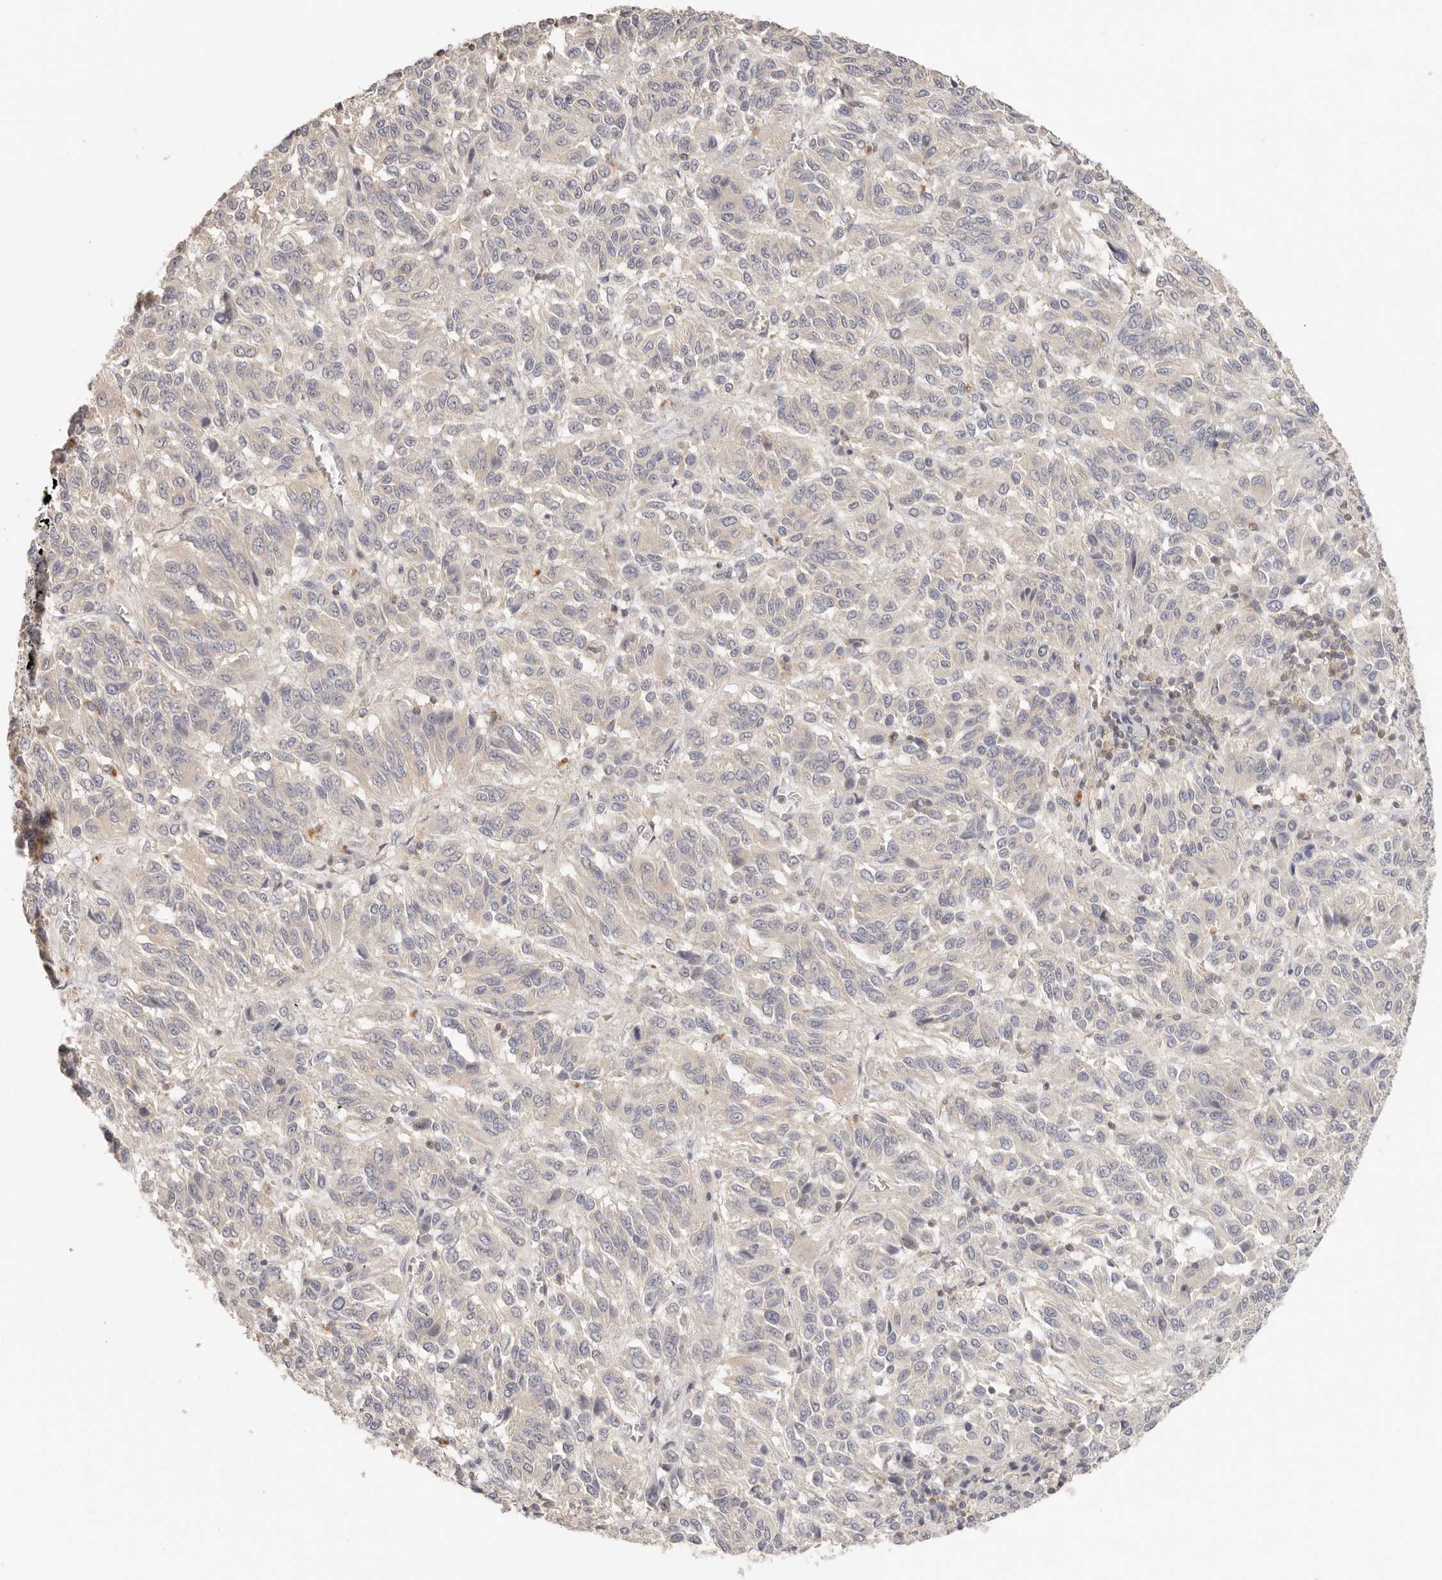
{"staining": {"intensity": "negative", "quantity": "none", "location": "none"}, "tissue": "melanoma", "cell_type": "Tumor cells", "image_type": "cancer", "snomed": [{"axis": "morphology", "description": "Malignant melanoma, Metastatic site"}, {"axis": "topography", "description": "Lung"}], "caption": "Protein analysis of melanoma demonstrates no significant positivity in tumor cells. The staining was performed using DAB (3,3'-diaminobenzidine) to visualize the protein expression in brown, while the nuclei were stained in blue with hematoxylin (Magnification: 20x).", "gene": "CSK", "patient": {"sex": "male", "age": 64}}